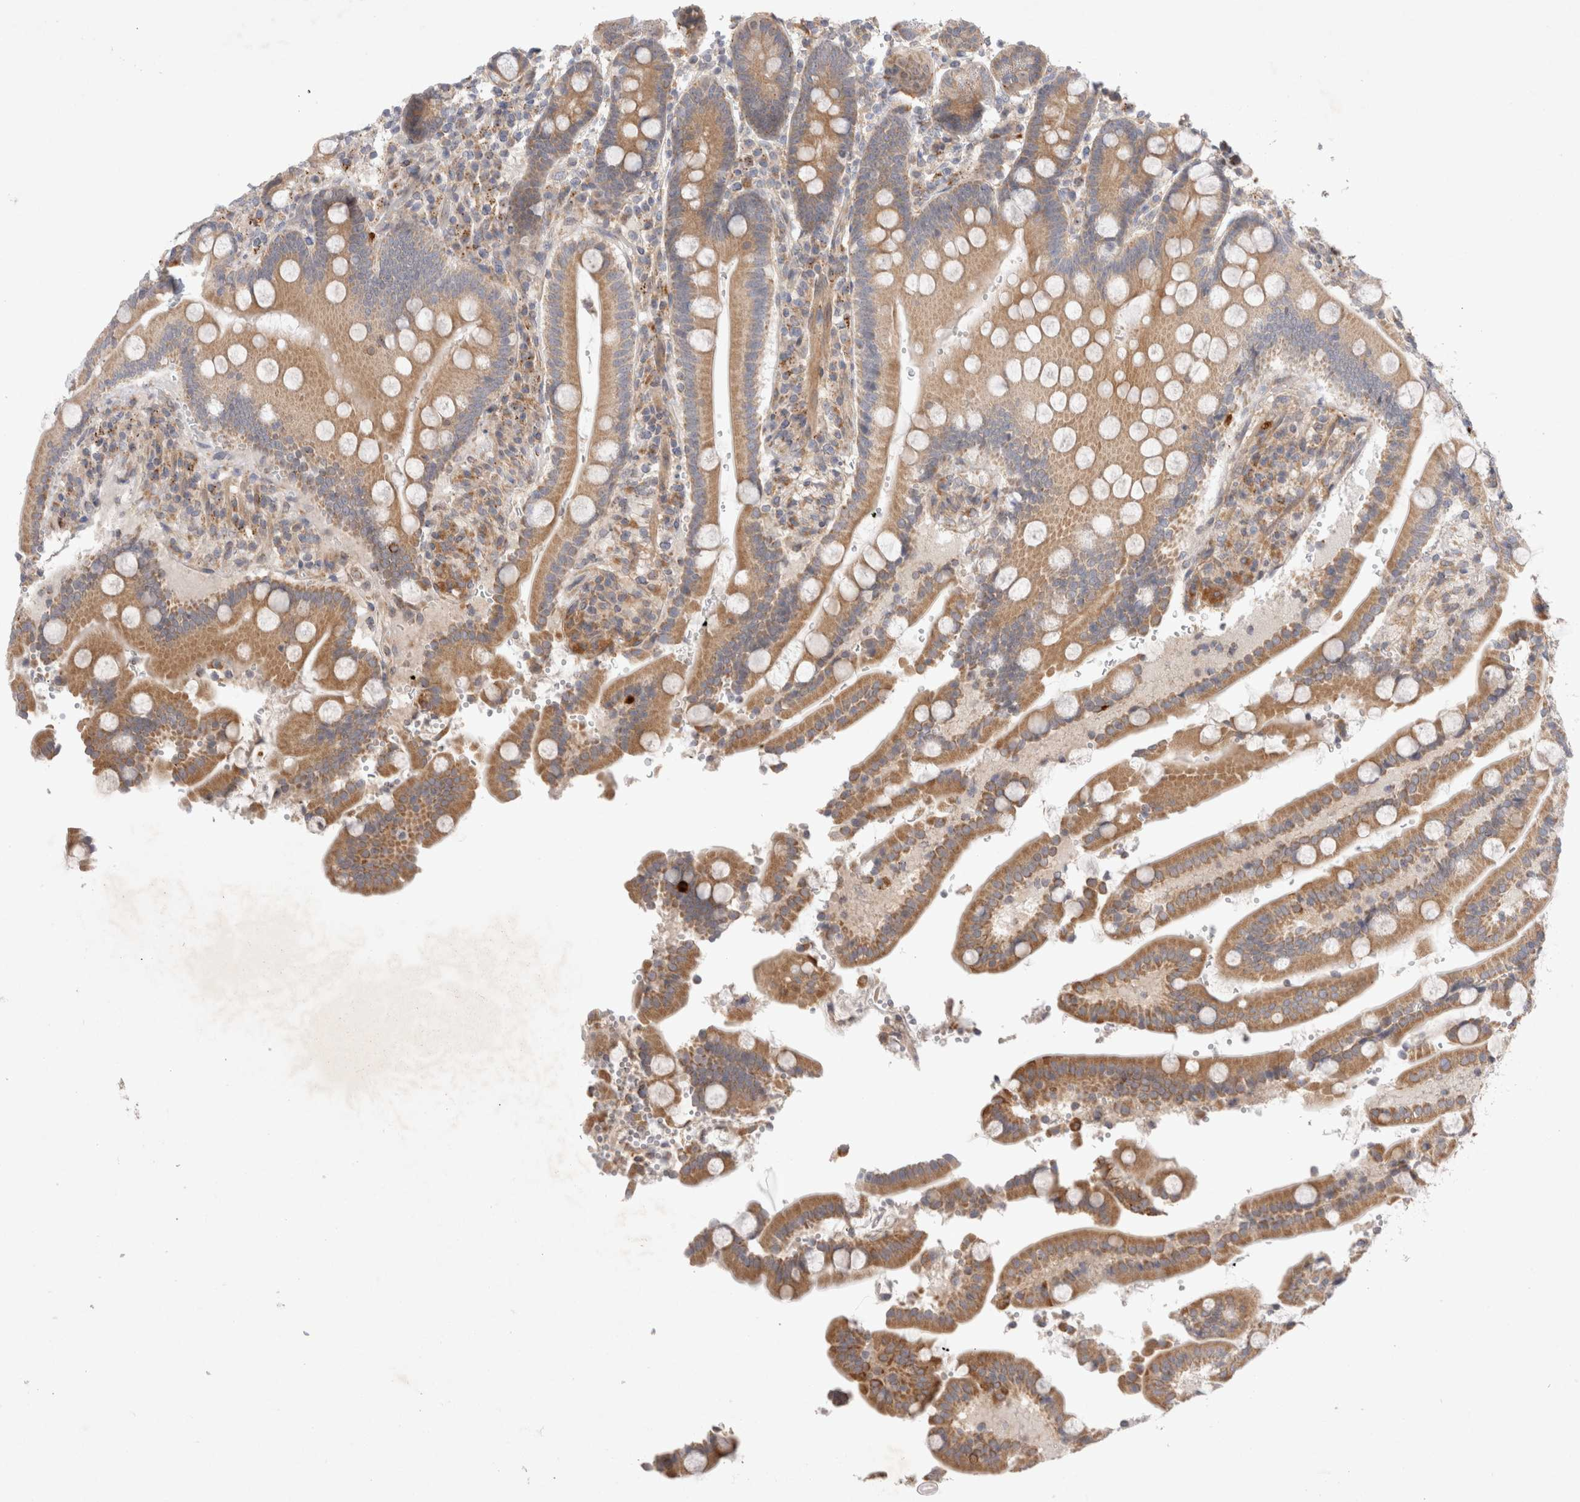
{"staining": {"intensity": "moderate", "quantity": ">75%", "location": "cytoplasmic/membranous"}, "tissue": "duodenum", "cell_type": "Glandular cells", "image_type": "normal", "snomed": [{"axis": "morphology", "description": "Normal tissue, NOS"}, {"axis": "topography", "description": "Small intestine, NOS"}], "caption": "Protein expression analysis of benign human duodenum reveals moderate cytoplasmic/membranous positivity in approximately >75% of glandular cells.", "gene": "NPC1", "patient": {"sex": "female", "age": 71}}